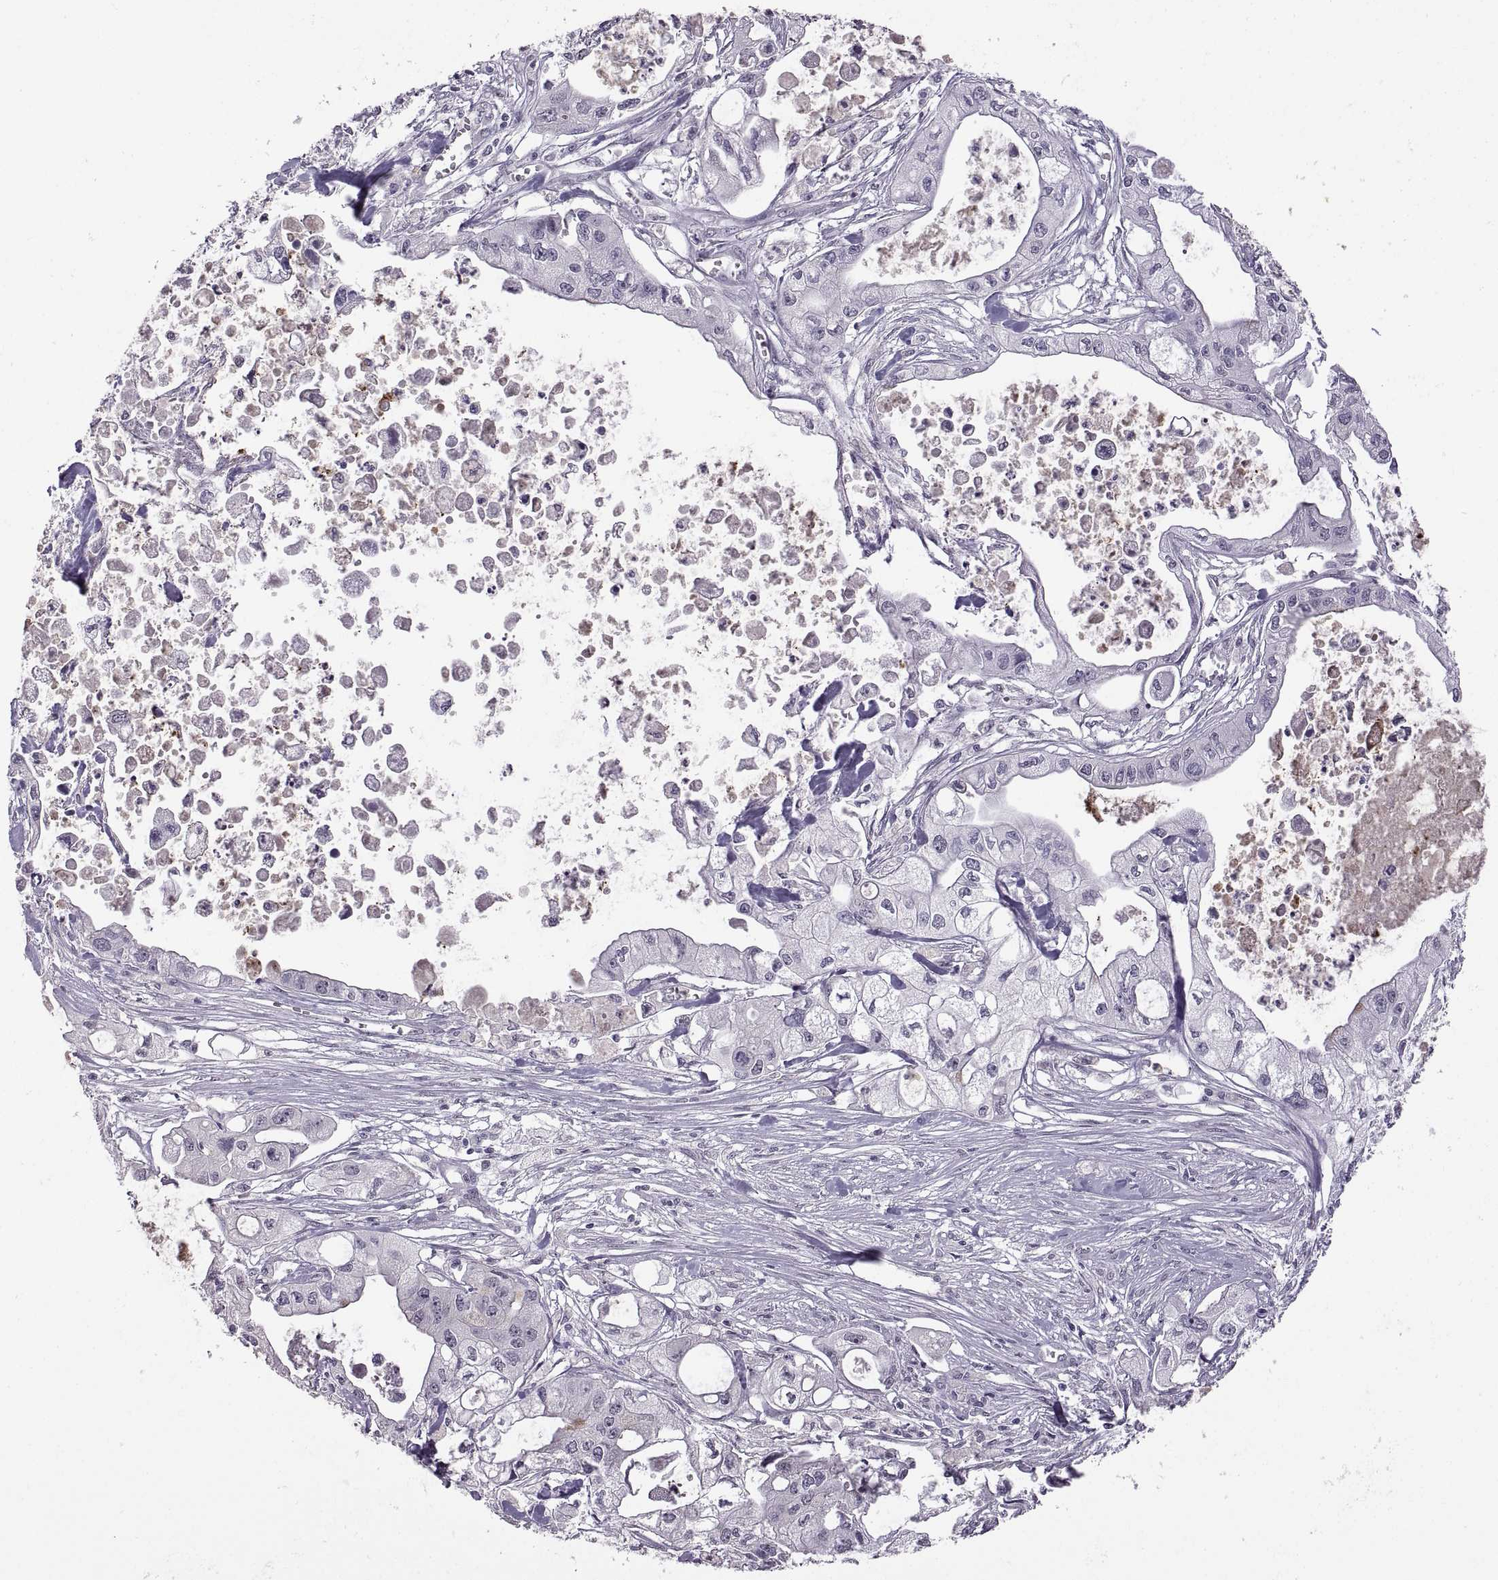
{"staining": {"intensity": "negative", "quantity": "none", "location": "none"}, "tissue": "pancreatic cancer", "cell_type": "Tumor cells", "image_type": "cancer", "snomed": [{"axis": "morphology", "description": "Adenocarcinoma, NOS"}, {"axis": "topography", "description": "Pancreas"}], "caption": "This is an IHC histopathology image of adenocarcinoma (pancreatic). There is no positivity in tumor cells.", "gene": "NEK2", "patient": {"sex": "male", "age": 70}}